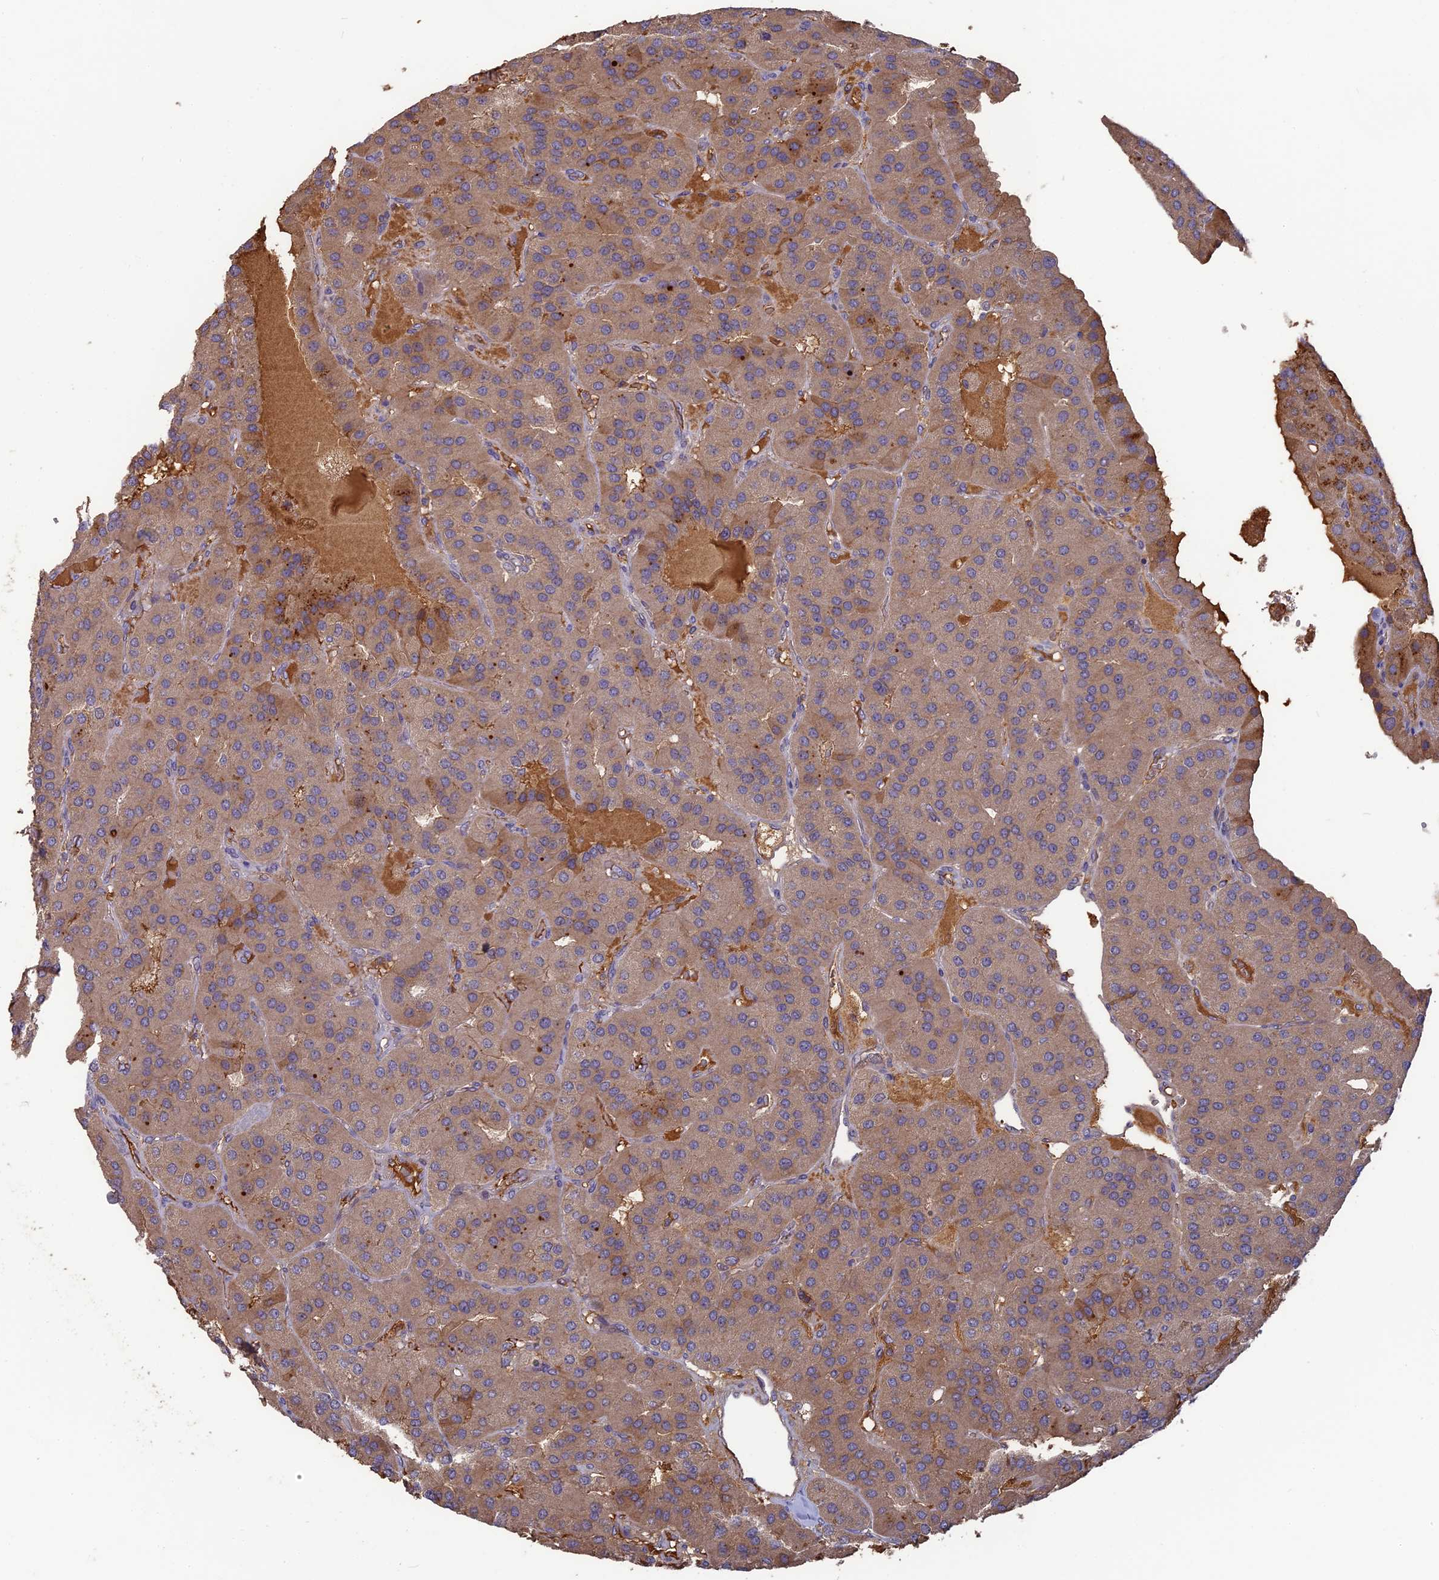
{"staining": {"intensity": "weak", "quantity": ">75%", "location": "cytoplasmic/membranous"}, "tissue": "parathyroid gland", "cell_type": "Glandular cells", "image_type": "normal", "snomed": [{"axis": "morphology", "description": "Normal tissue, NOS"}, {"axis": "morphology", "description": "Adenoma, NOS"}, {"axis": "topography", "description": "Parathyroid gland"}], "caption": "A brown stain highlights weak cytoplasmic/membranous expression of a protein in glandular cells of normal parathyroid gland.", "gene": "ERMAP", "patient": {"sex": "female", "age": 86}}